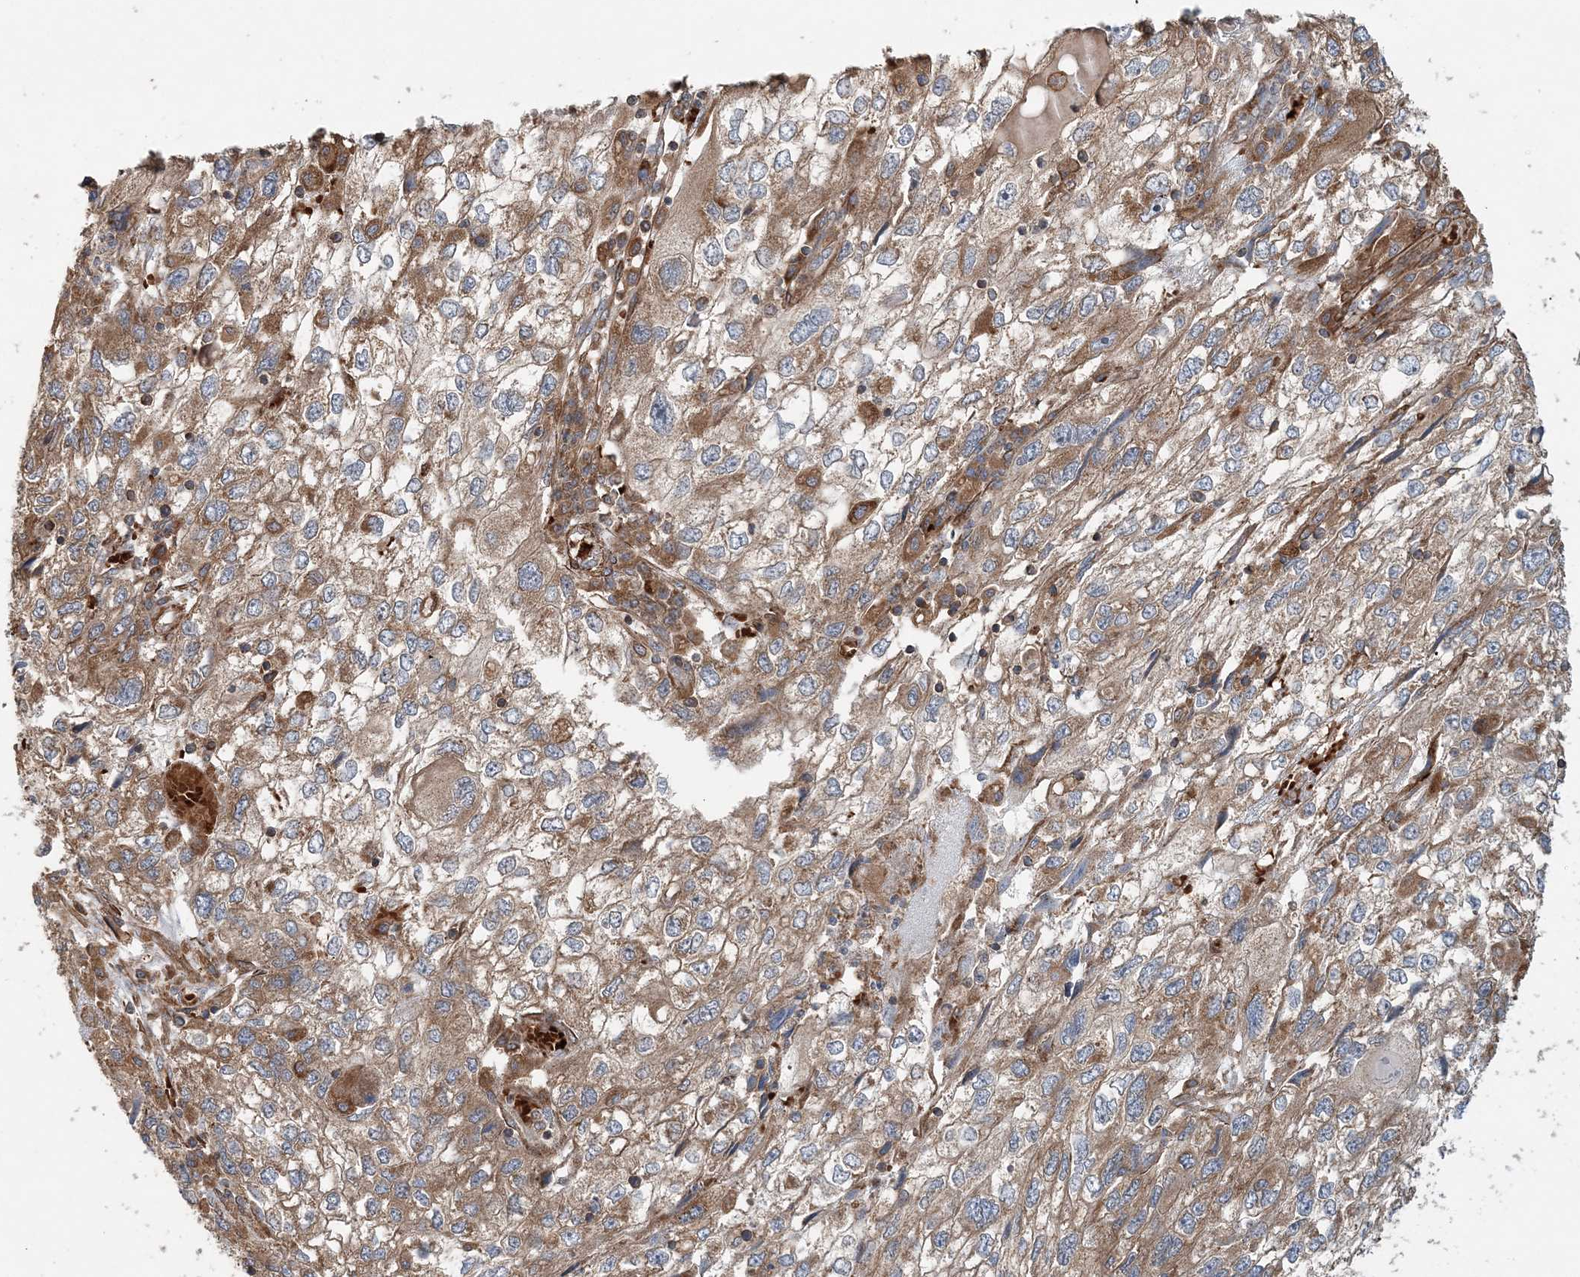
{"staining": {"intensity": "moderate", "quantity": ">75%", "location": "cytoplasmic/membranous"}, "tissue": "endometrial cancer", "cell_type": "Tumor cells", "image_type": "cancer", "snomed": [{"axis": "morphology", "description": "Adenocarcinoma, NOS"}, {"axis": "topography", "description": "Endometrium"}], "caption": "Immunohistochemical staining of human endometrial adenocarcinoma demonstrates medium levels of moderate cytoplasmic/membranous protein expression in approximately >75% of tumor cells.", "gene": "TTI1", "patient": {"sex": "female", "age": 49}}